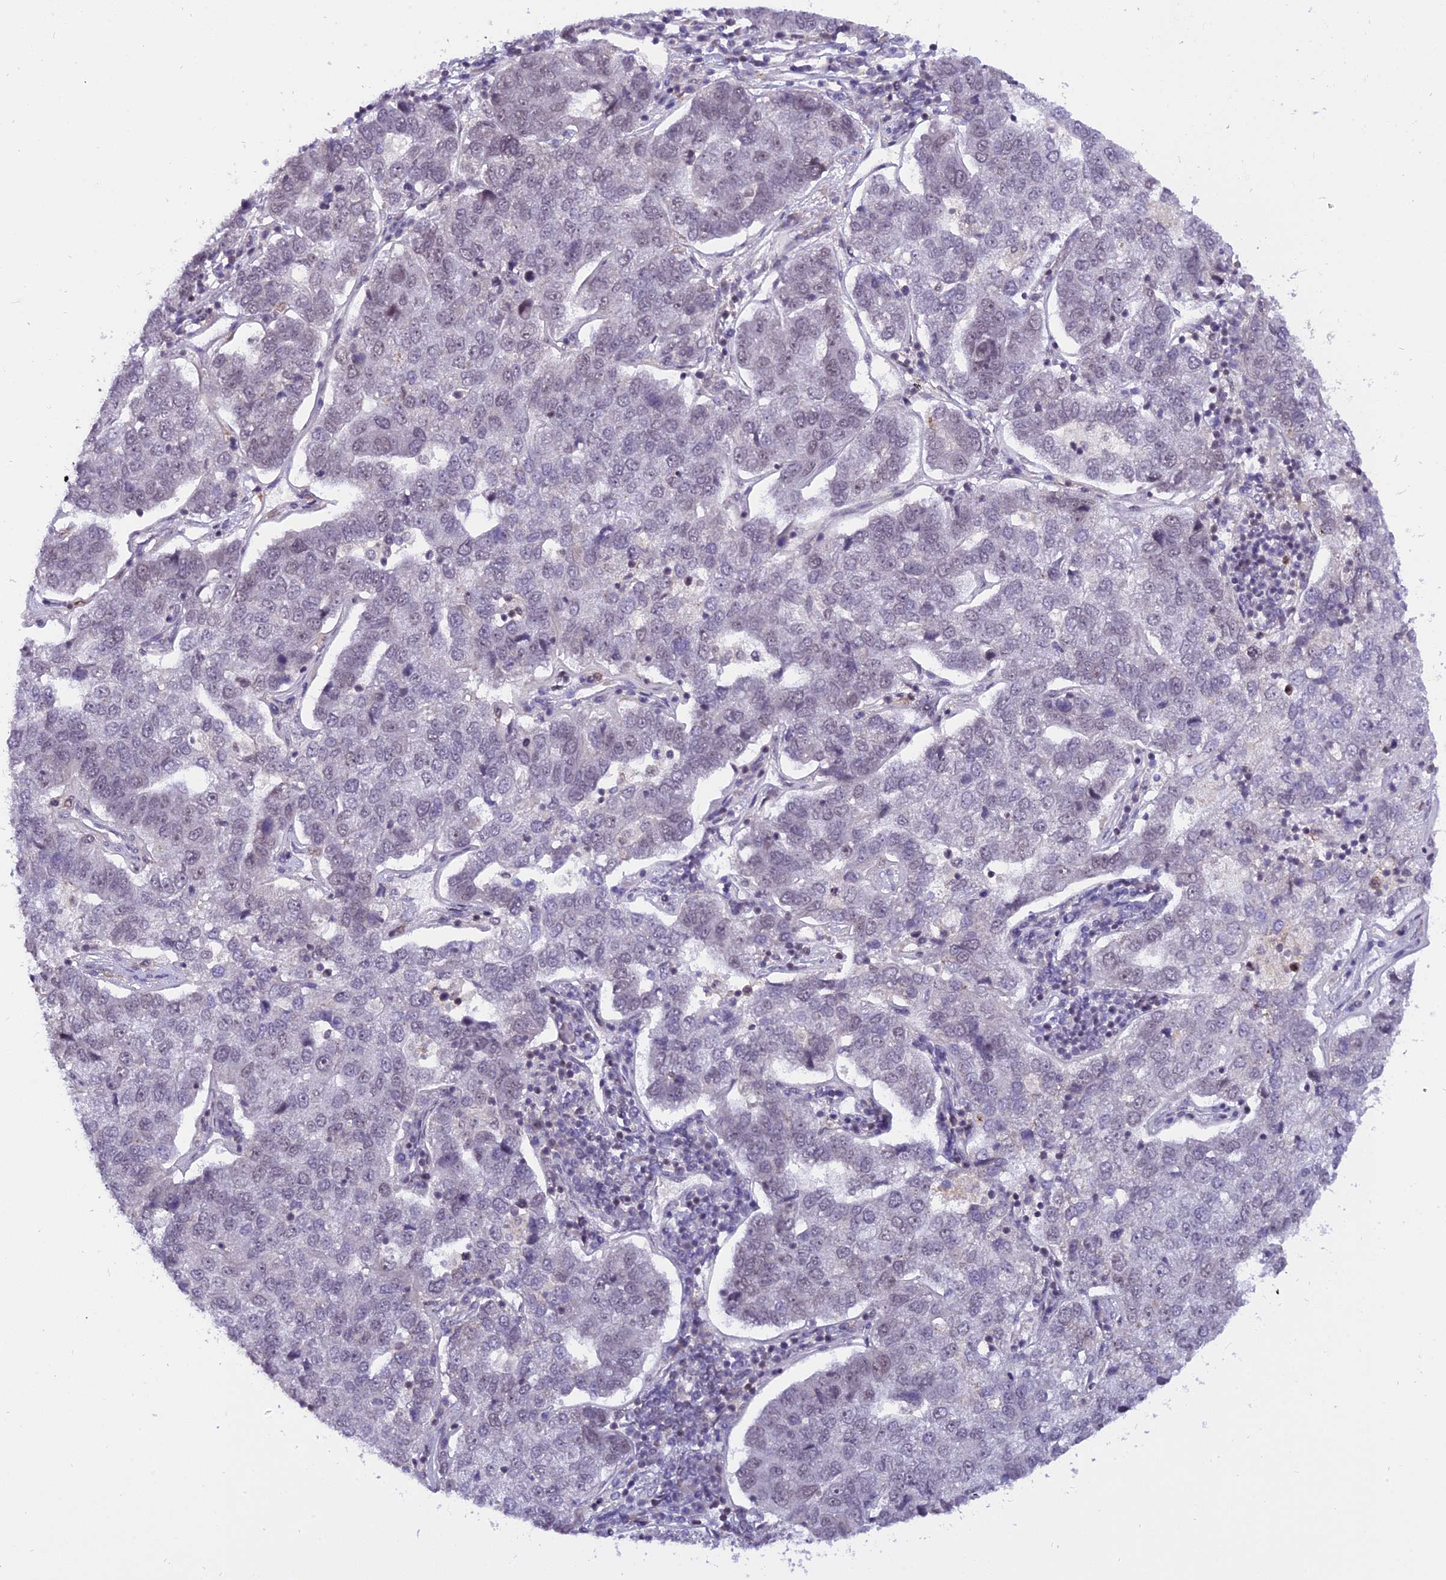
{"staining": {"intensity": "negative", "quantity": "none", "location": "none"}, "tissue": "pancreatic cancer", "cell_type": "Tumor cells", "image_type": "cancer", "snomed": [{"axis": "morphology", "description": "Adenocarcinoma, NOS"}, {"axis": "topography", "description": "Pancreas"}], "caption": "High magnification brightfield microscopy of pancreatic adenocarcinoma stained with DAB (3,3'-diaminobenzidine) (brown) and counterstained with hematoxylin (blue): tumor cells show no significant positivity. Brightfield microscopy of immunohistochemistry (IHC) stained with DAB (brown) and hematoxylin (blue), captured at high magnification.", "gene": "TADA3", "patient": {"sex": "female", "age": 61}}